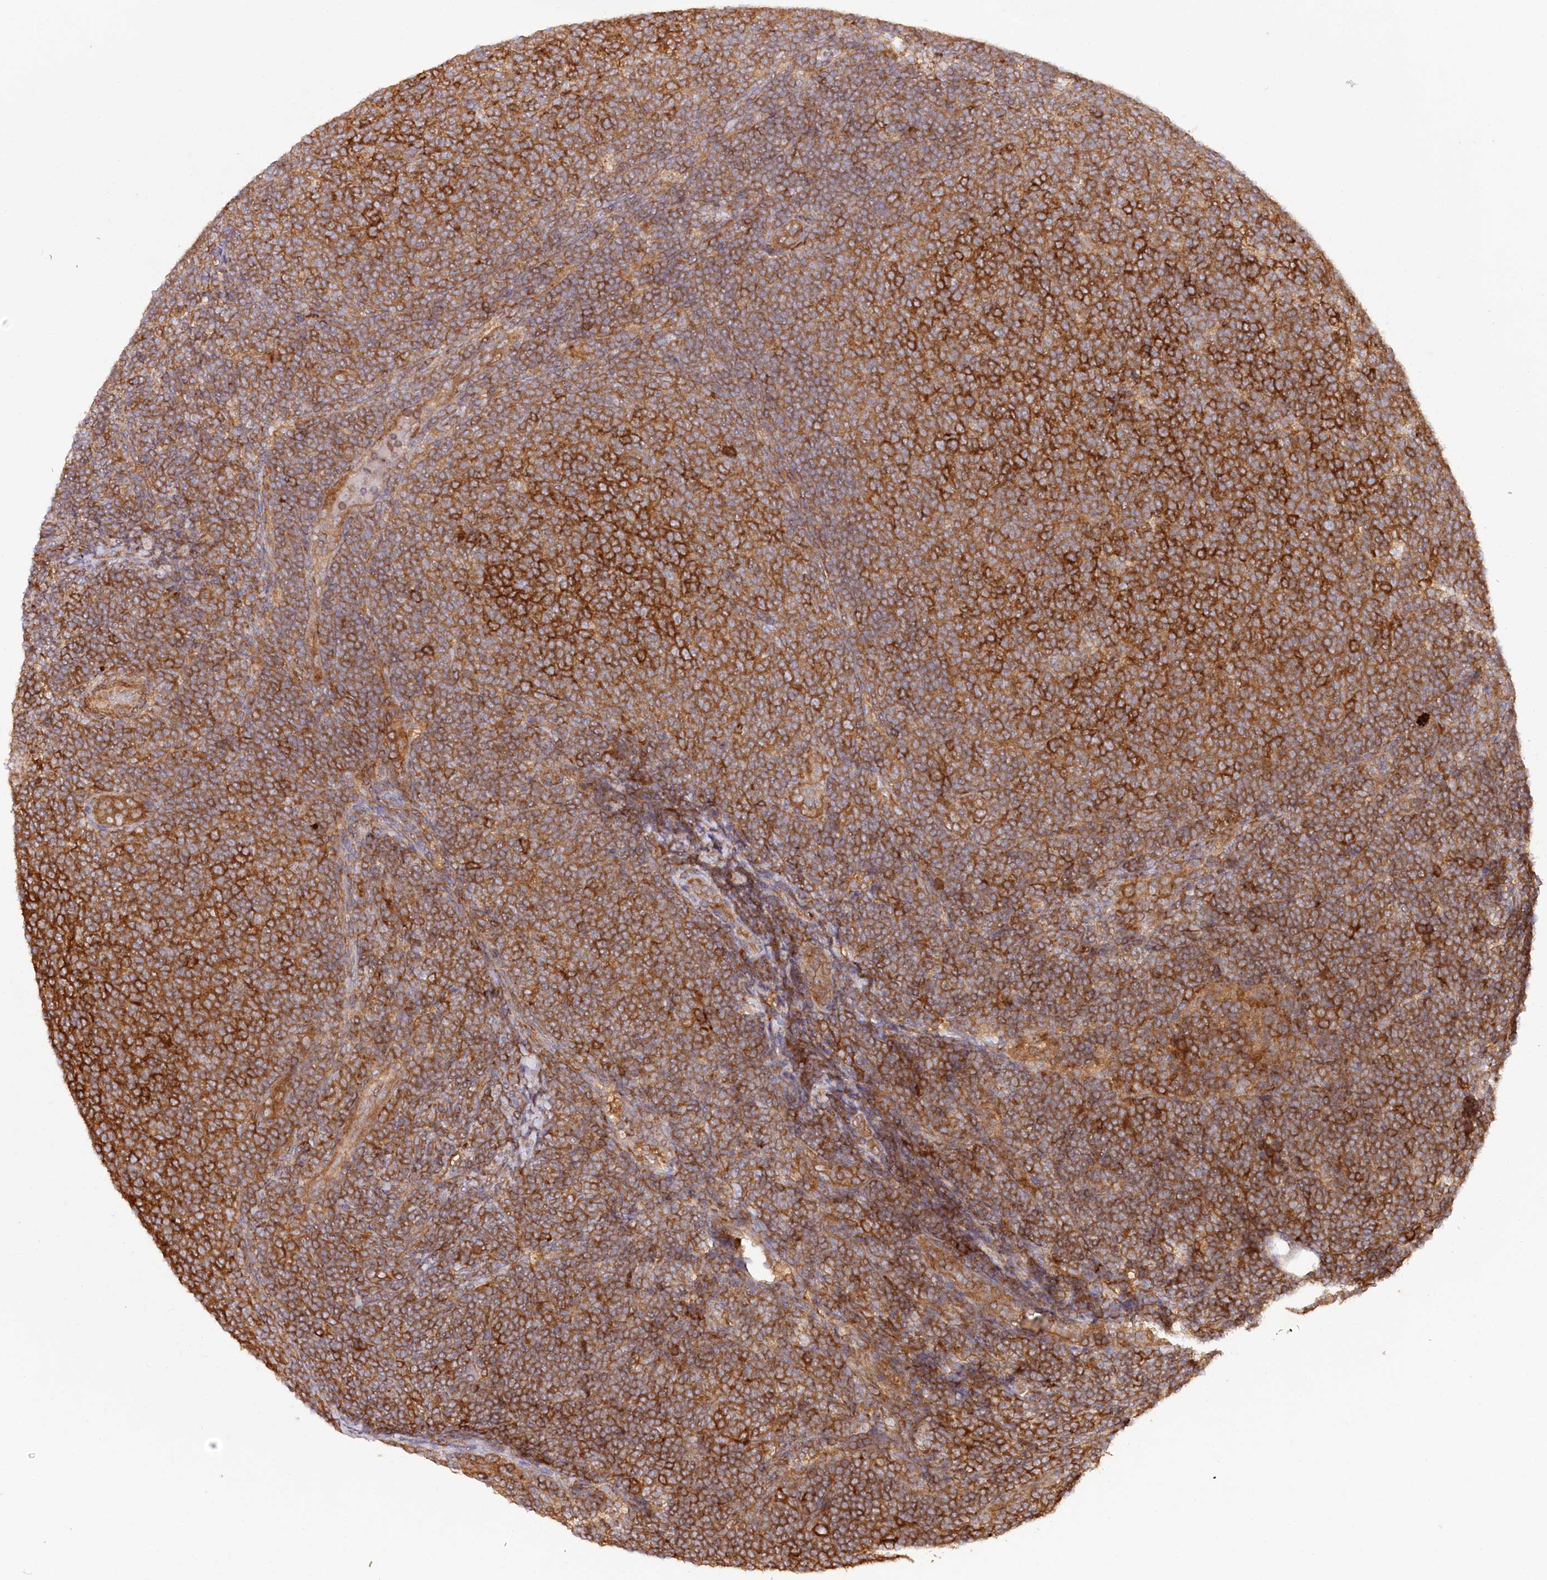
{"staining": {"intensity": "strong", "quantity": ">75%", "location": "cytoplasmic/membranous"}, "tissue": "lymphoma", "cell_type": "Tumor cells", "image_type": "cancer", "snomed": [{"axis": "morphology", "description": "Malignant lymphoma, non-Hodgkin's type, Low grade"}, {"axis": "topography", "description": "Lymph node"}], "caption": "Protein expression analysis of human low-grade malignant lymphoma, non-Hodgkin's type reveals strong cytoplasmic/membranous staining in approximately >75% of tumor cells. Ihc stains the protein of interest in brown and the nuclei are stained blue.", "gene": "PAIP2", "patient": {"sex": "male", "age": 66}}